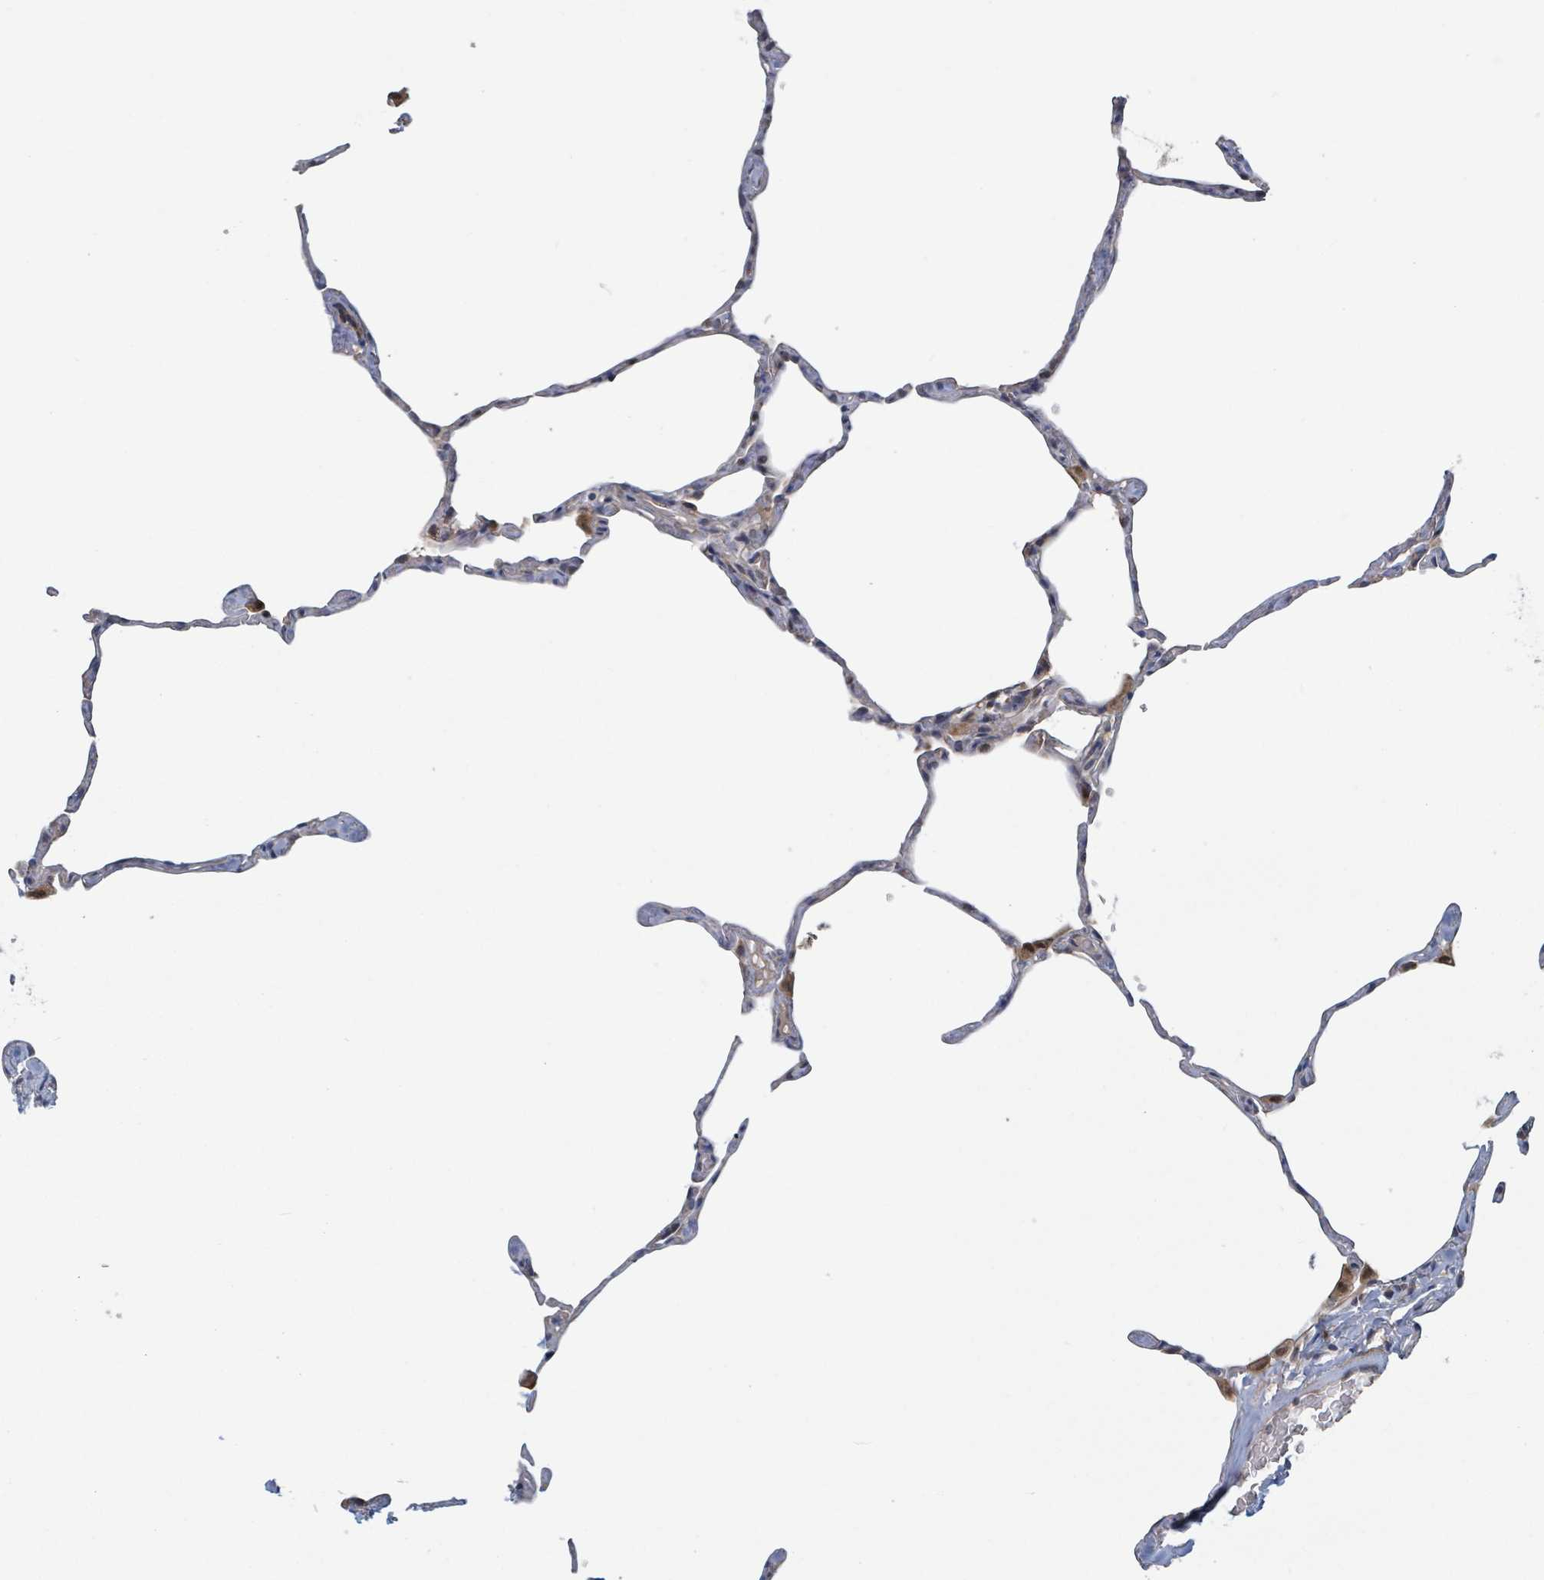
{"staining": {"intensity": "weak", "quantity": "25%-75%", "location": "cytoplasmic/membranous"}, "tissue": "lung", "cell_type": "Alveolar cells", "image_type": "normal", "snomed": [{"axis": "morphology", "description": "Normal tissue, NOS"}, {"axis": "topography", "description": "Lung"}], "caption": "Protein expression analysis of normal lung reveals weak cytoplasmic/membranous staining in approximately 25%-75% of alveolar cells.", "gene": "HIVEP1", "patient": {"sex": "male", "age": 65}}